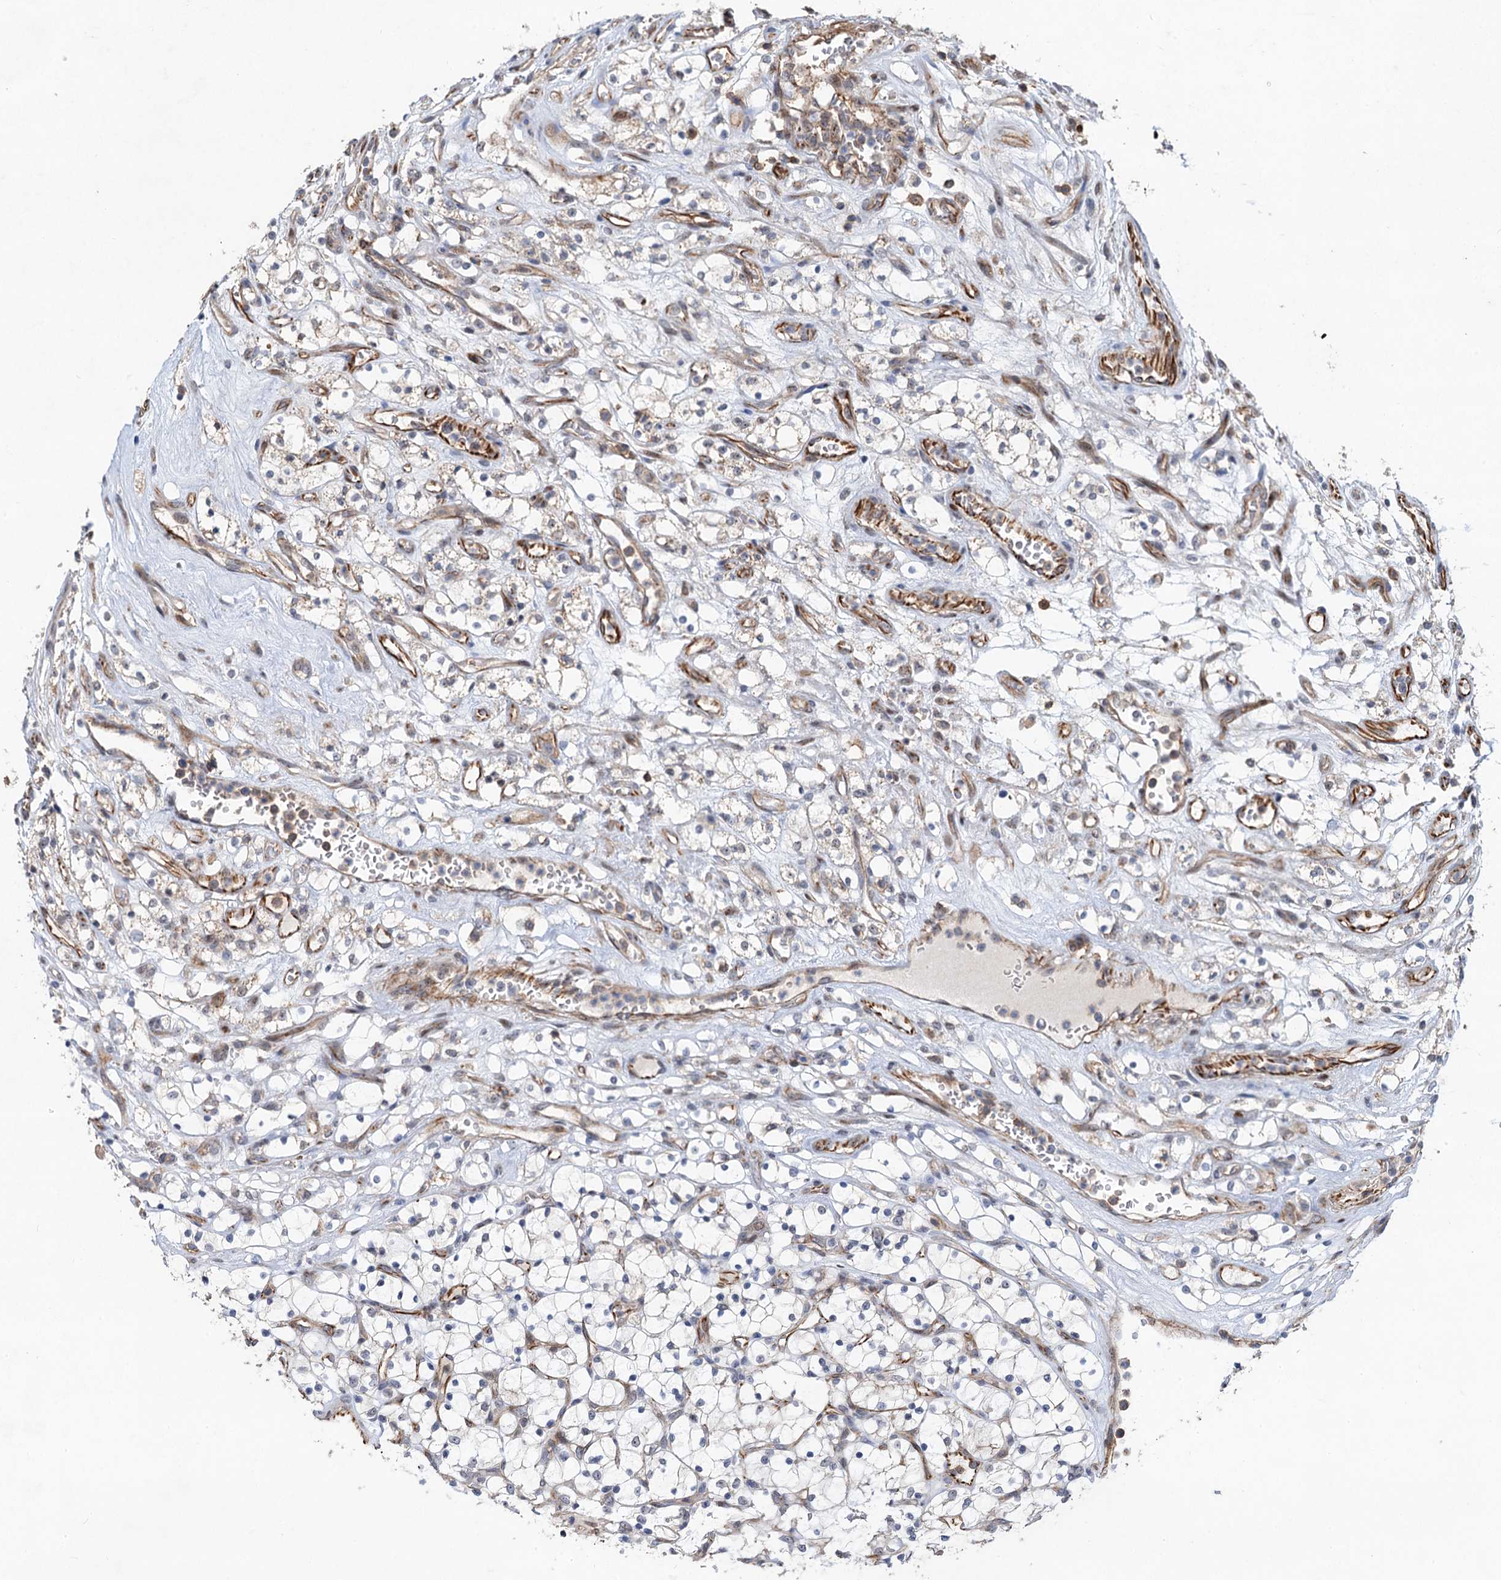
{"staining": {"intensity": "negative", "quantity": "none", "location": "none"}, "tissue": "renal cancer", "cell_type": "Tumor cells", "image_type": "cancer", "snomed": [{"axis": "morphology", "description": "Adenocarcinoma, NOS"}, {"axis": "topography", "description": "Kidney"}], "caption": "The immunohistochemistry photomicrograph has no significant positivity in tumor cells of renal cancer (adenocarcinoma) tissue.", "gene": "TMA16", "patient": {"sex": "female", "age": 69}}